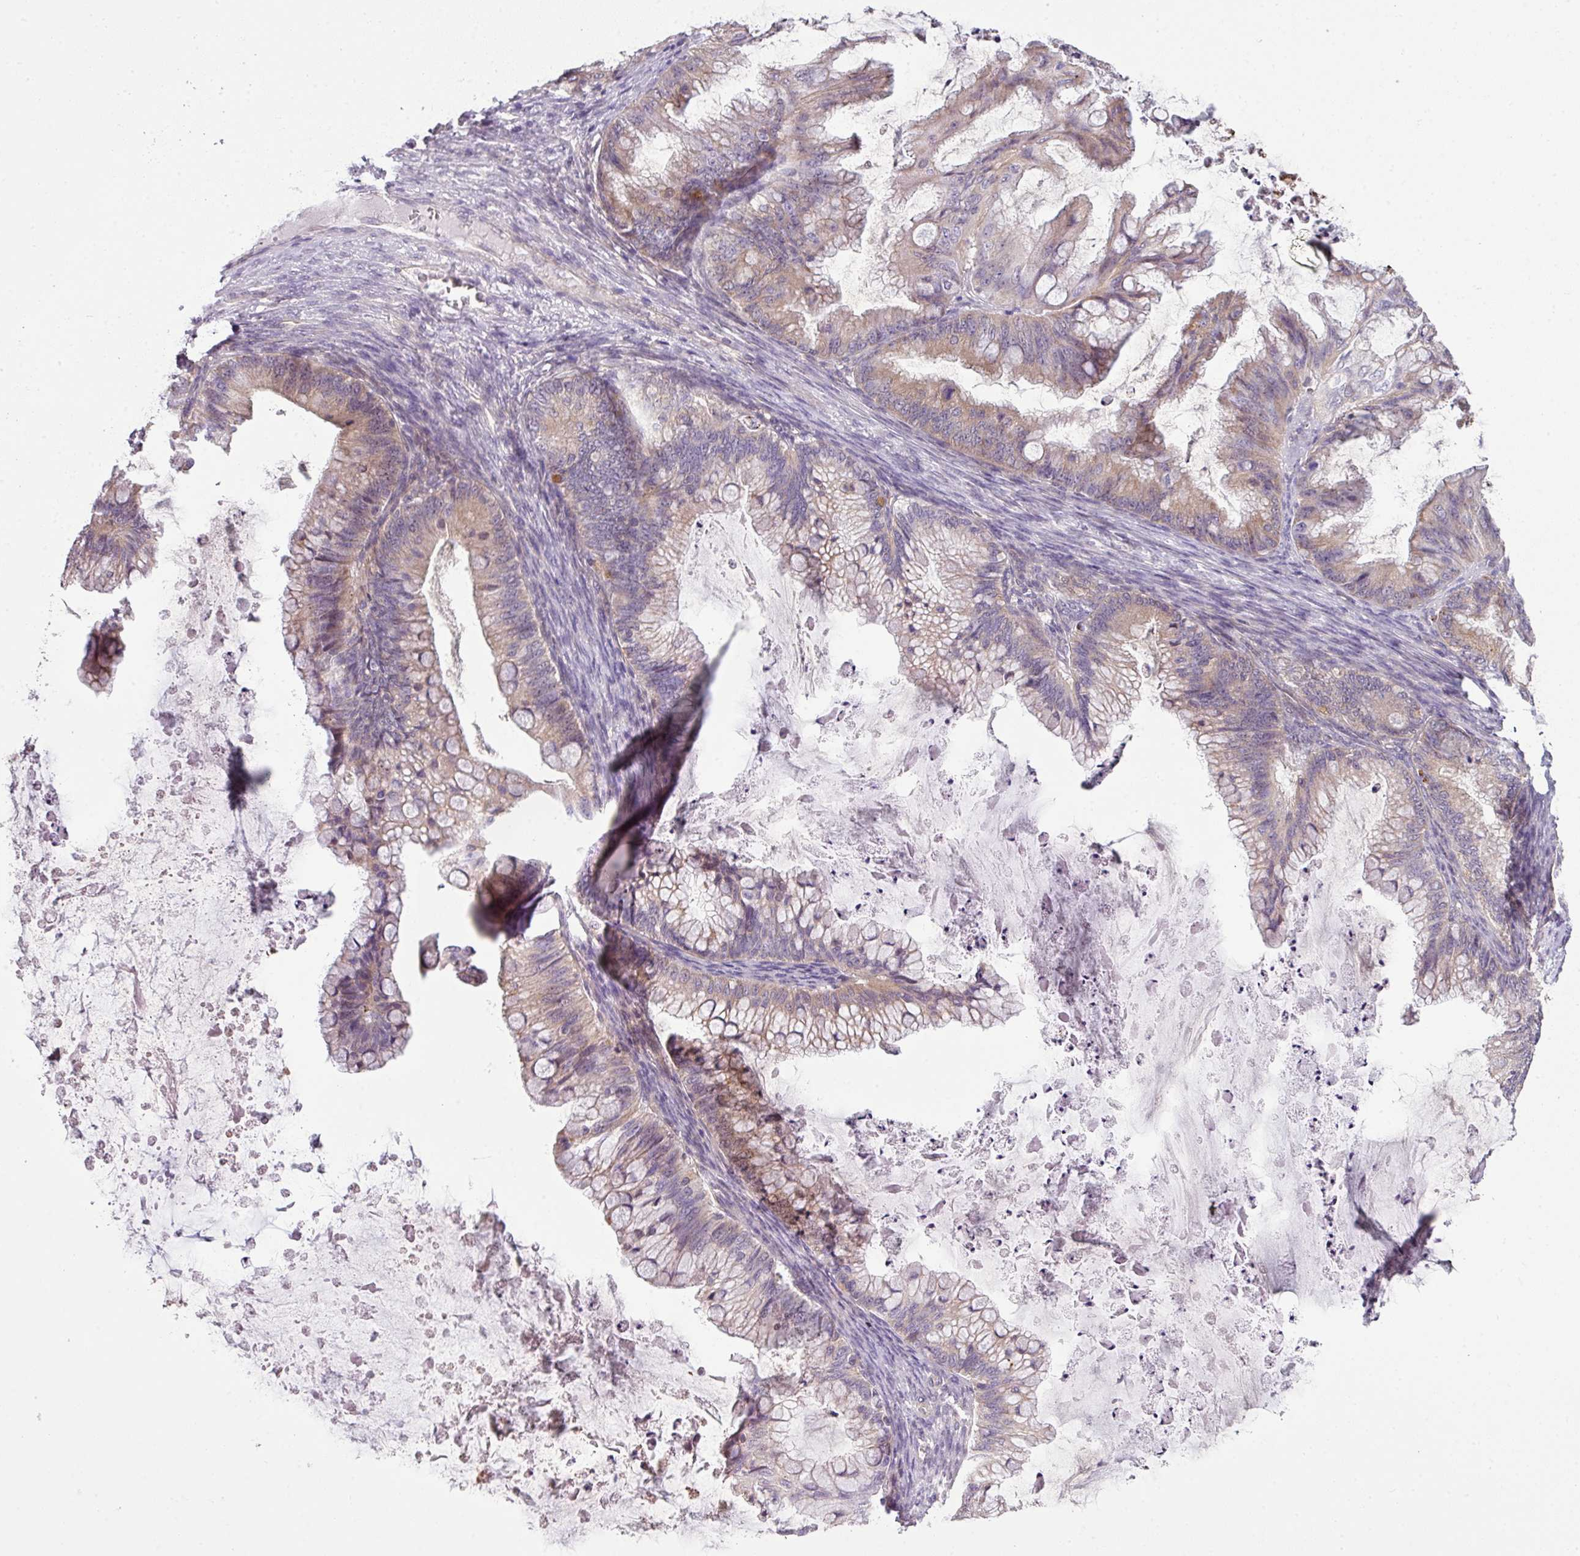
{"staining": {"intensity": "weak", "quantity": ">75%", "location": "cytoplasmic/membranous"}, "tissue": "ovarian cancer", "cell_type": "Tumor cells", "image_type": "cancer", "snomed": [{"axis": "morphology", "description": "Cystadenocarcinoma, mucinous, NOS"}, {"axis": "topography", "description": "Ovary"}], "caption": "Ovarian mucinous cystadenocarcinoma tissue shows weak cytoplasmic/membranous staining in about >75% of tumor cells", "gene": "DERPC", "patient": {"sex": "female", "age": 35}}